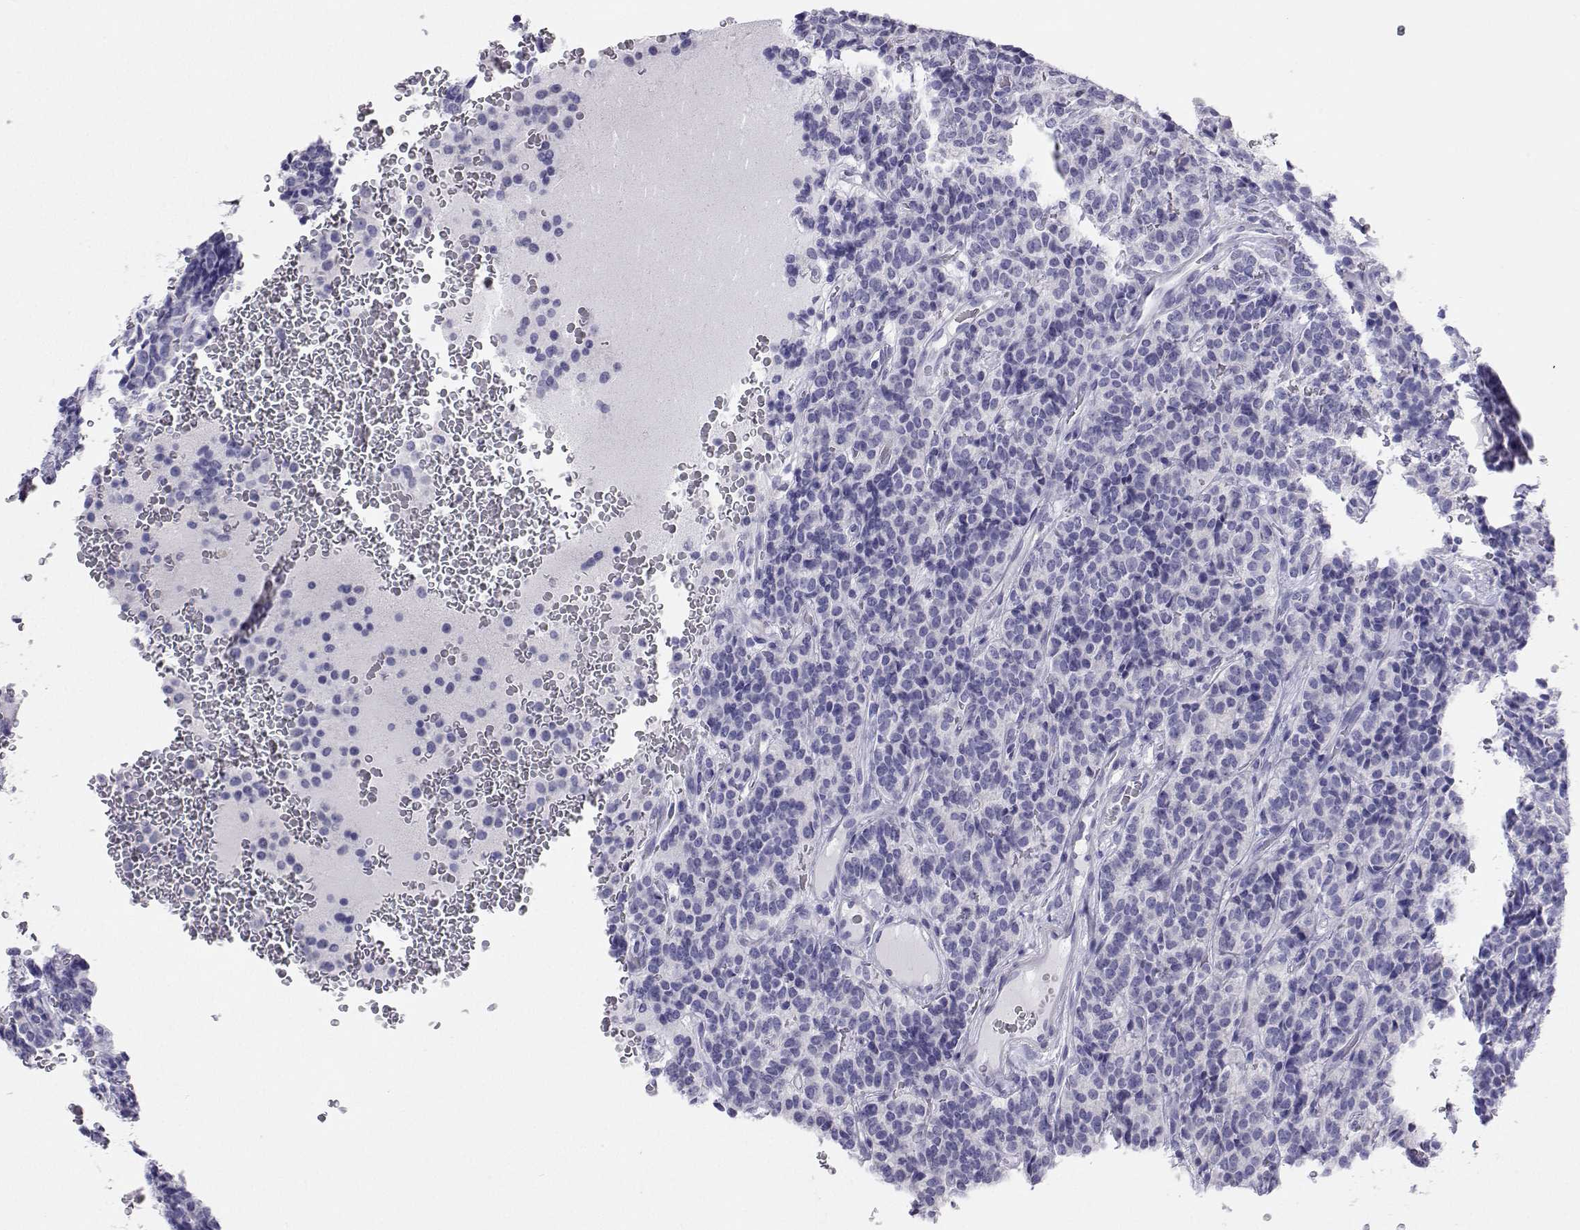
{"staining": {"intensity": "negative", "quantity": "none", "location": "none"}, "tissue": "carcinoid", "cell_type": "Tumor cells", "image_type": "cancer", "snomed": [{"axis": "morphology", "description": "Carcinoid, malignant, NOS"}, {"axis": "topography", "description": "Pancreas"}], "caption": "Carcinoid (malignant) was stained to show a protein in brown. There is no significant positivity in tumor cells.", "gene": "PLIN4", "patient": {"sex": "male", "age": 36}}